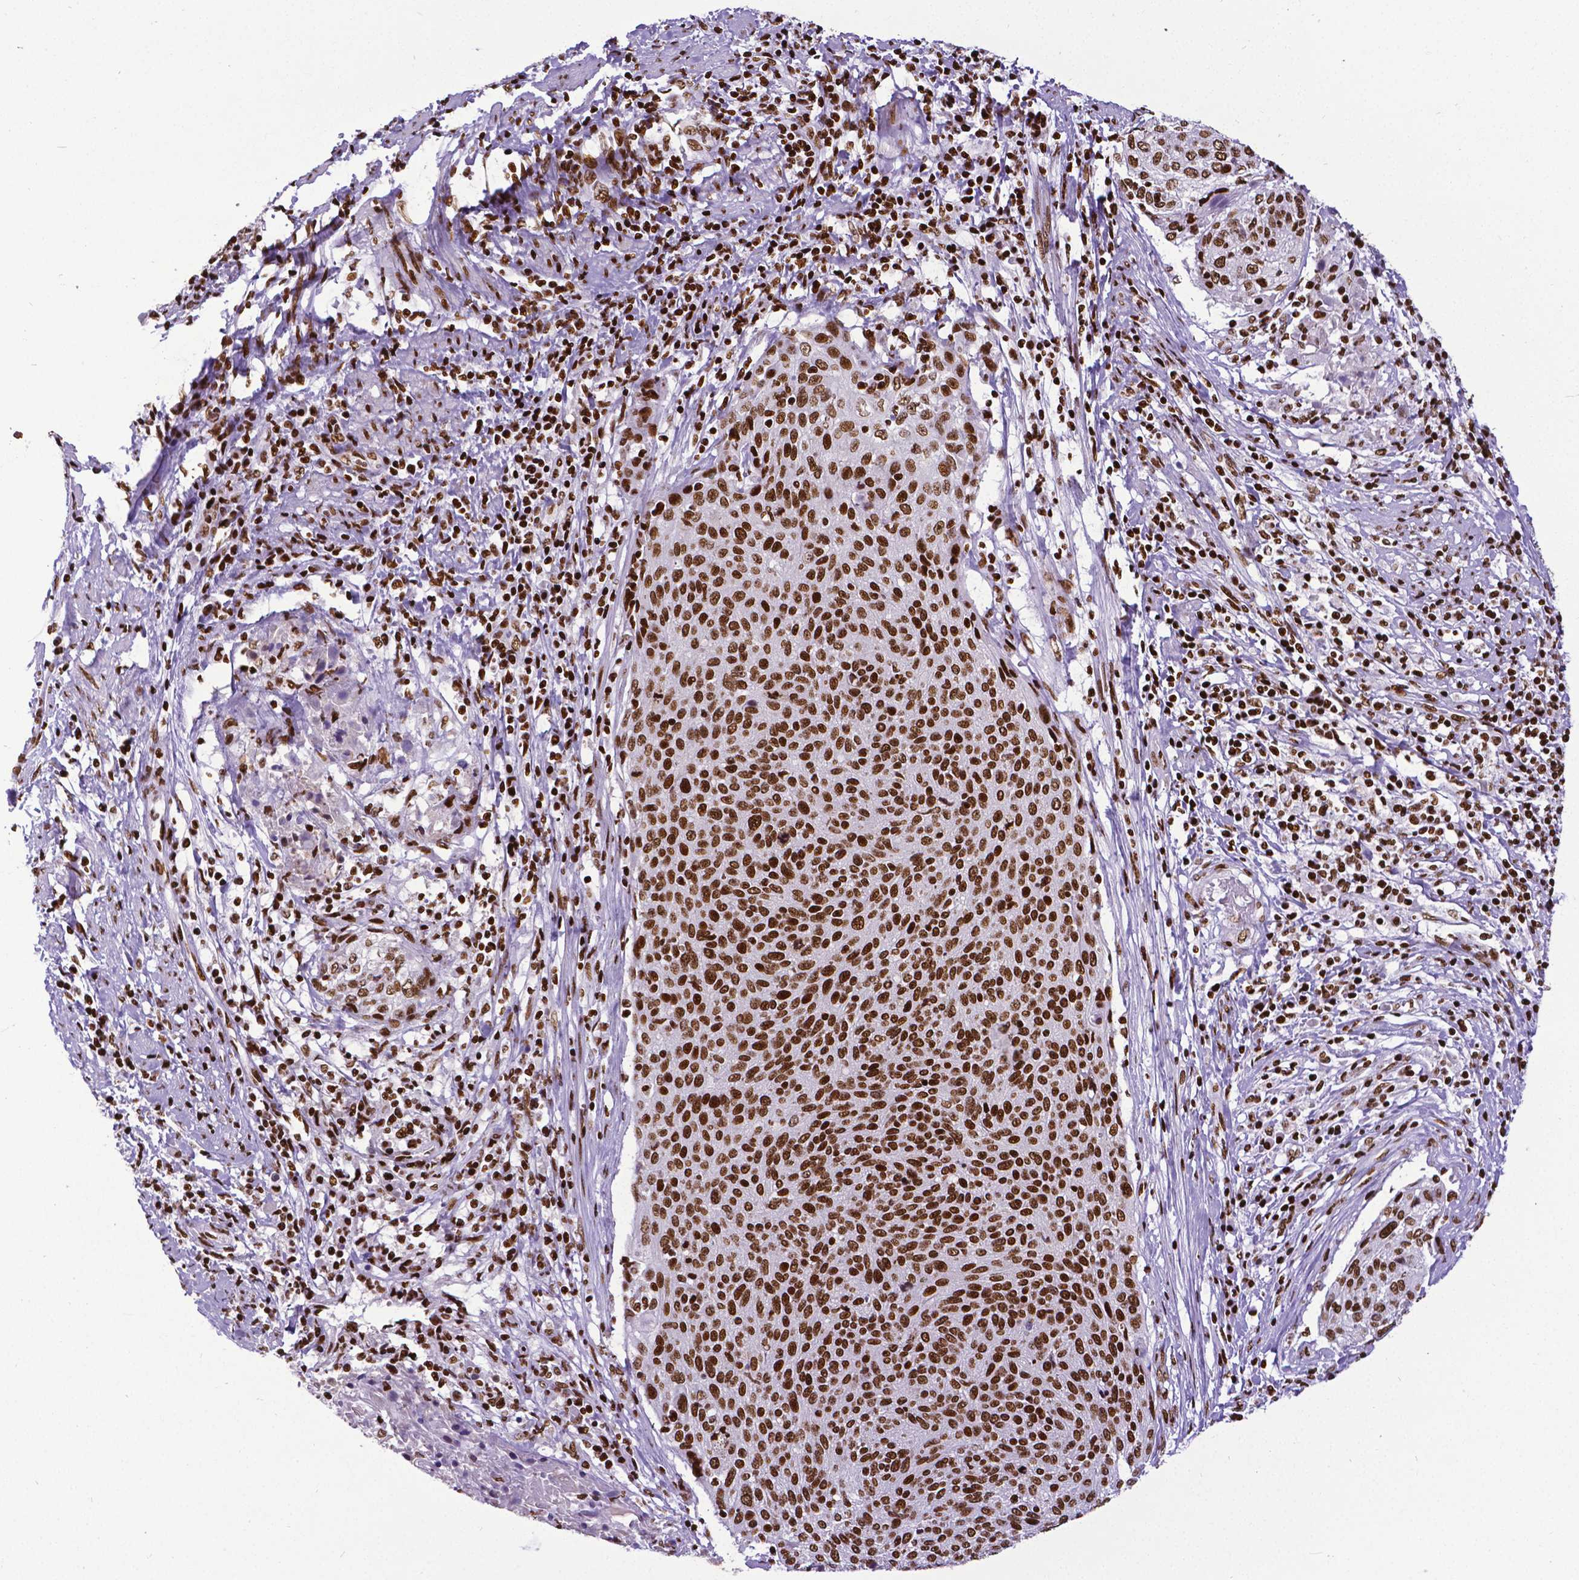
{"staining": {"intensity": "strong", "quantity": ">75%", "location": "nuclear"}, "tissue": "cervical cancer", "cell_type": "Tumor cells", "image_type": "cancer", "snomed": [{"axis": "morphology", "description": "Squamous cell carcinoma, NOS"}, {"axis": "topography", "description": "Cervix"}], "caption": "Immunohistochemical staining of cervical cancer (squamous cell carcinoma) exhibits high levels of strong nuclear expression in about >75% of tumor cells. The staining is performed using DAB brown chromogen to label protein expression. The nuclei are counter-stained blue using hematoxylin.", "gene": "CTCF", "patient": {"sex": "female", "age": 31}}